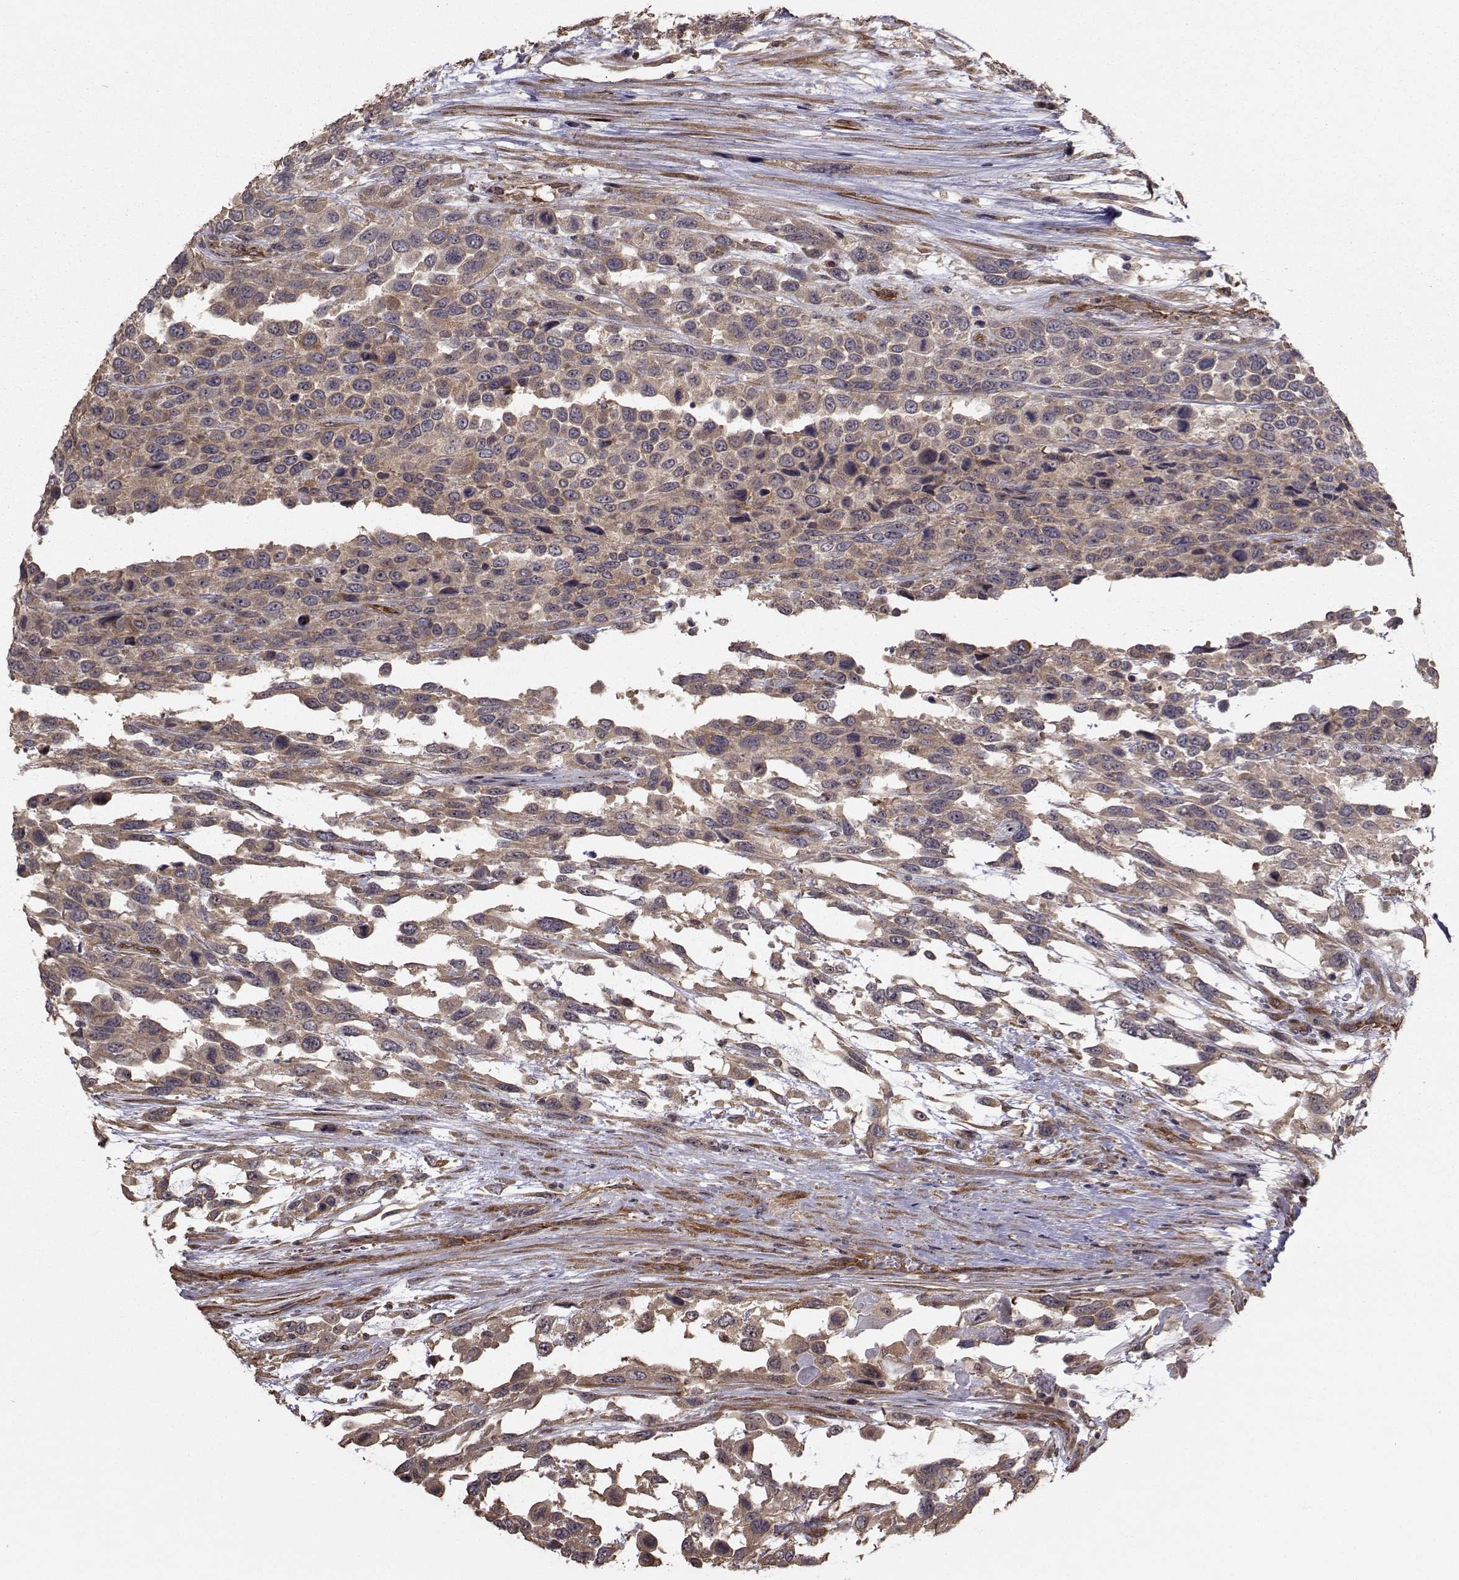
{"staining": {"intensity": "weak", "quantity": ">75%", "location": "cytoplasmic/membranous"}, "tissue": "urothelial cancer", "cell_type": "Tumor cells", "image_type": "cancer", "snomed": [{"axis": "morphology", "description": "Urothelial carcinoma, High grade"}, {"axis": "topography", "description": "Urinary bladder"}], "caption": "High-power microscopy captured an IHC image of urothelial carcinoma (high-grade), revealing weak cytoplasmic/membranous positivity in about >75% of tumor cells. (Brightfield microscopy of DAB IHC at high magnification).", "gene": "TRIP10", "patient": {"sex": "female", "age": 70}}